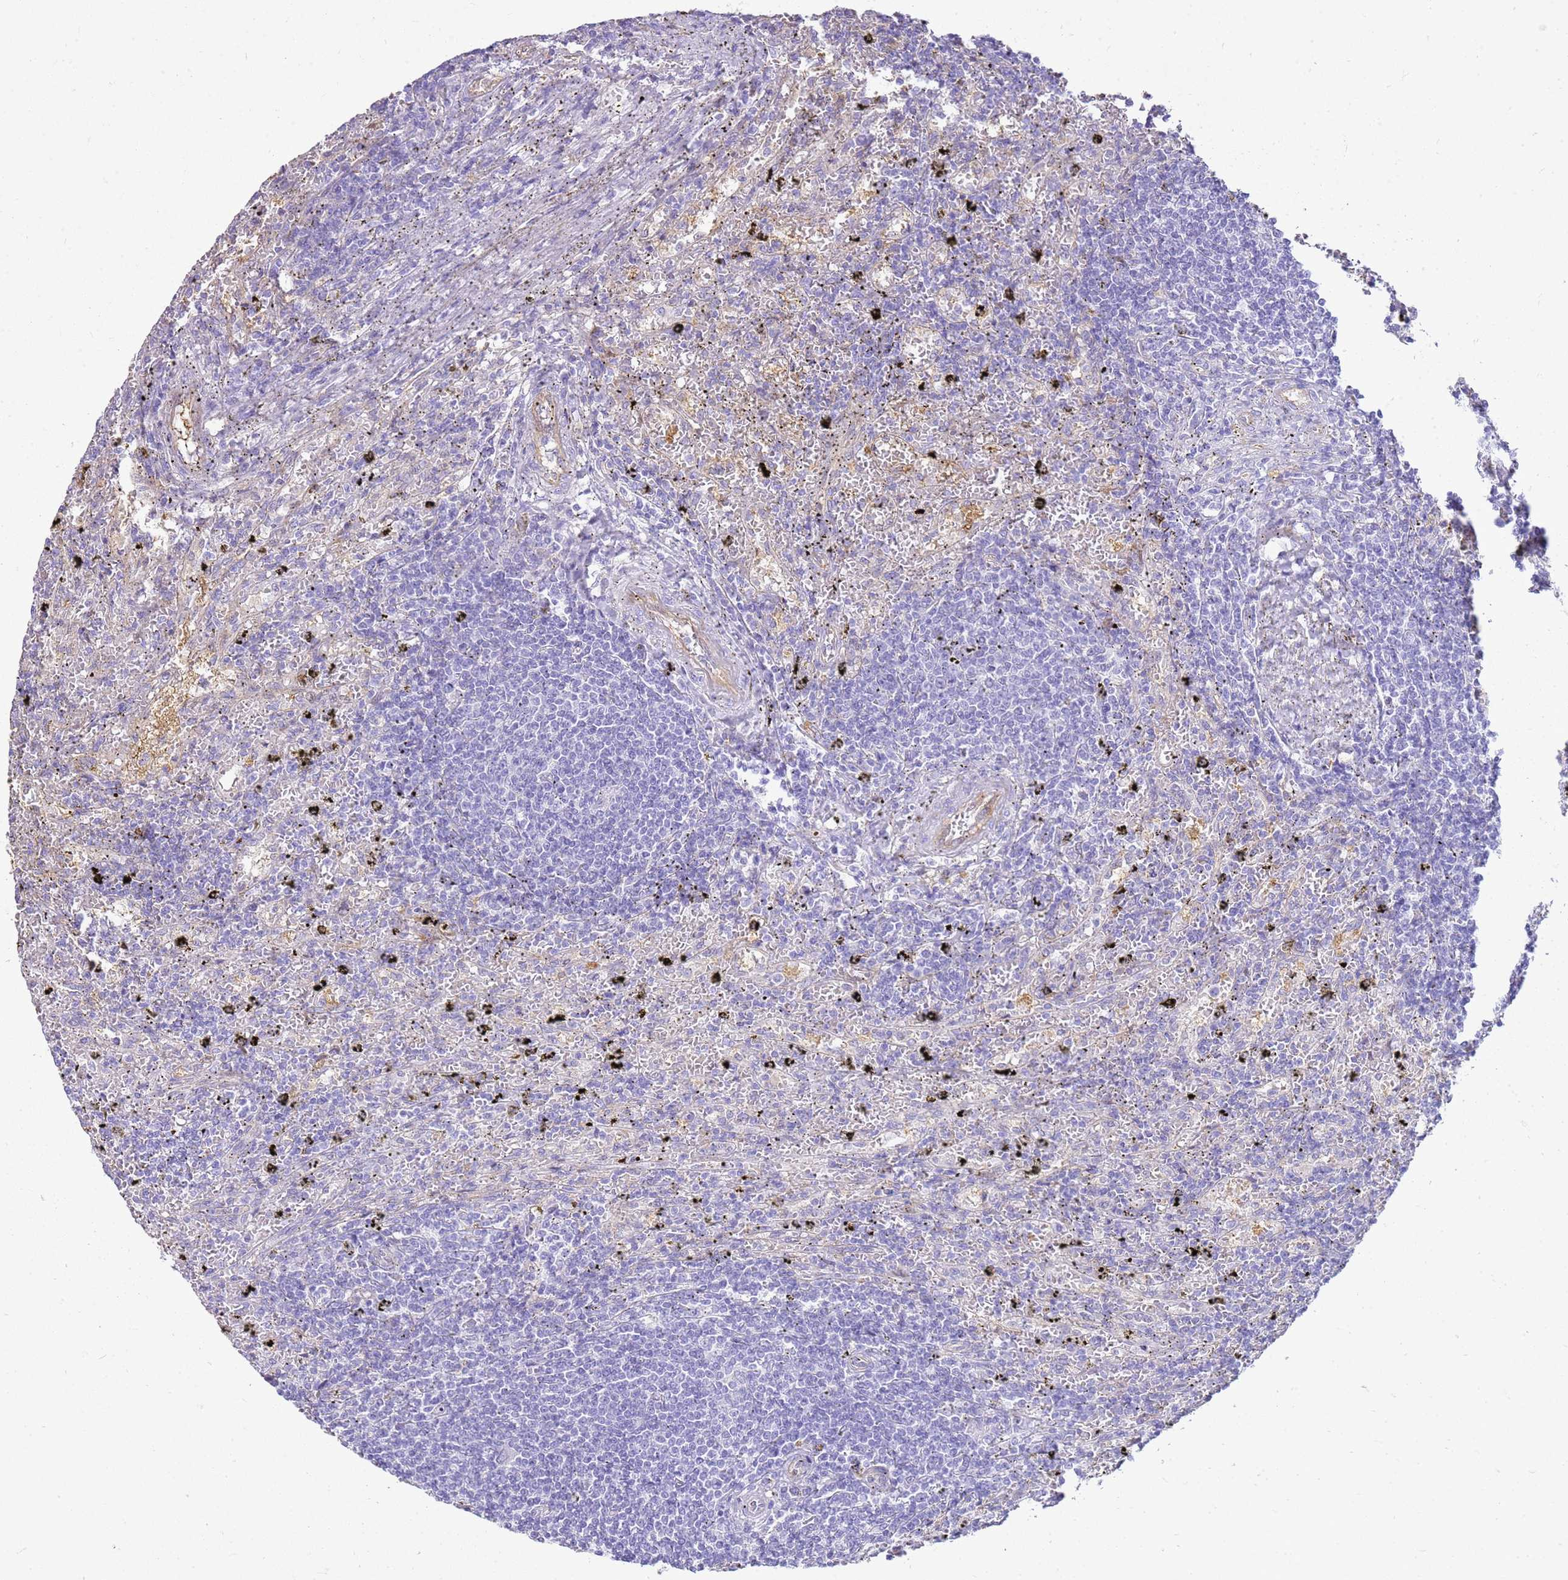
{"staining": {"intensity": "negative", "quantity": "none", "location": "none"}, "tissue": "lymphoma", "cell_type": "Tumor cells", "image_type": "cancer", "snomed": [{"axis": "morphology", "description": "Malignant lymphoma, non-Hodgkin's type, Low grade"}, {"axis": "topography", "description": "Spleen"}], "caption": "Immunohistochemistry (IHC) histopathology image of human malignant lymphoma, non-Hodgkin's type (low-grade) stained for a protein (brown), which demonstrates no positivity in tumor cells.", "gene": "SULT1E1", "patient": {"sex": "male", "age": 76}}